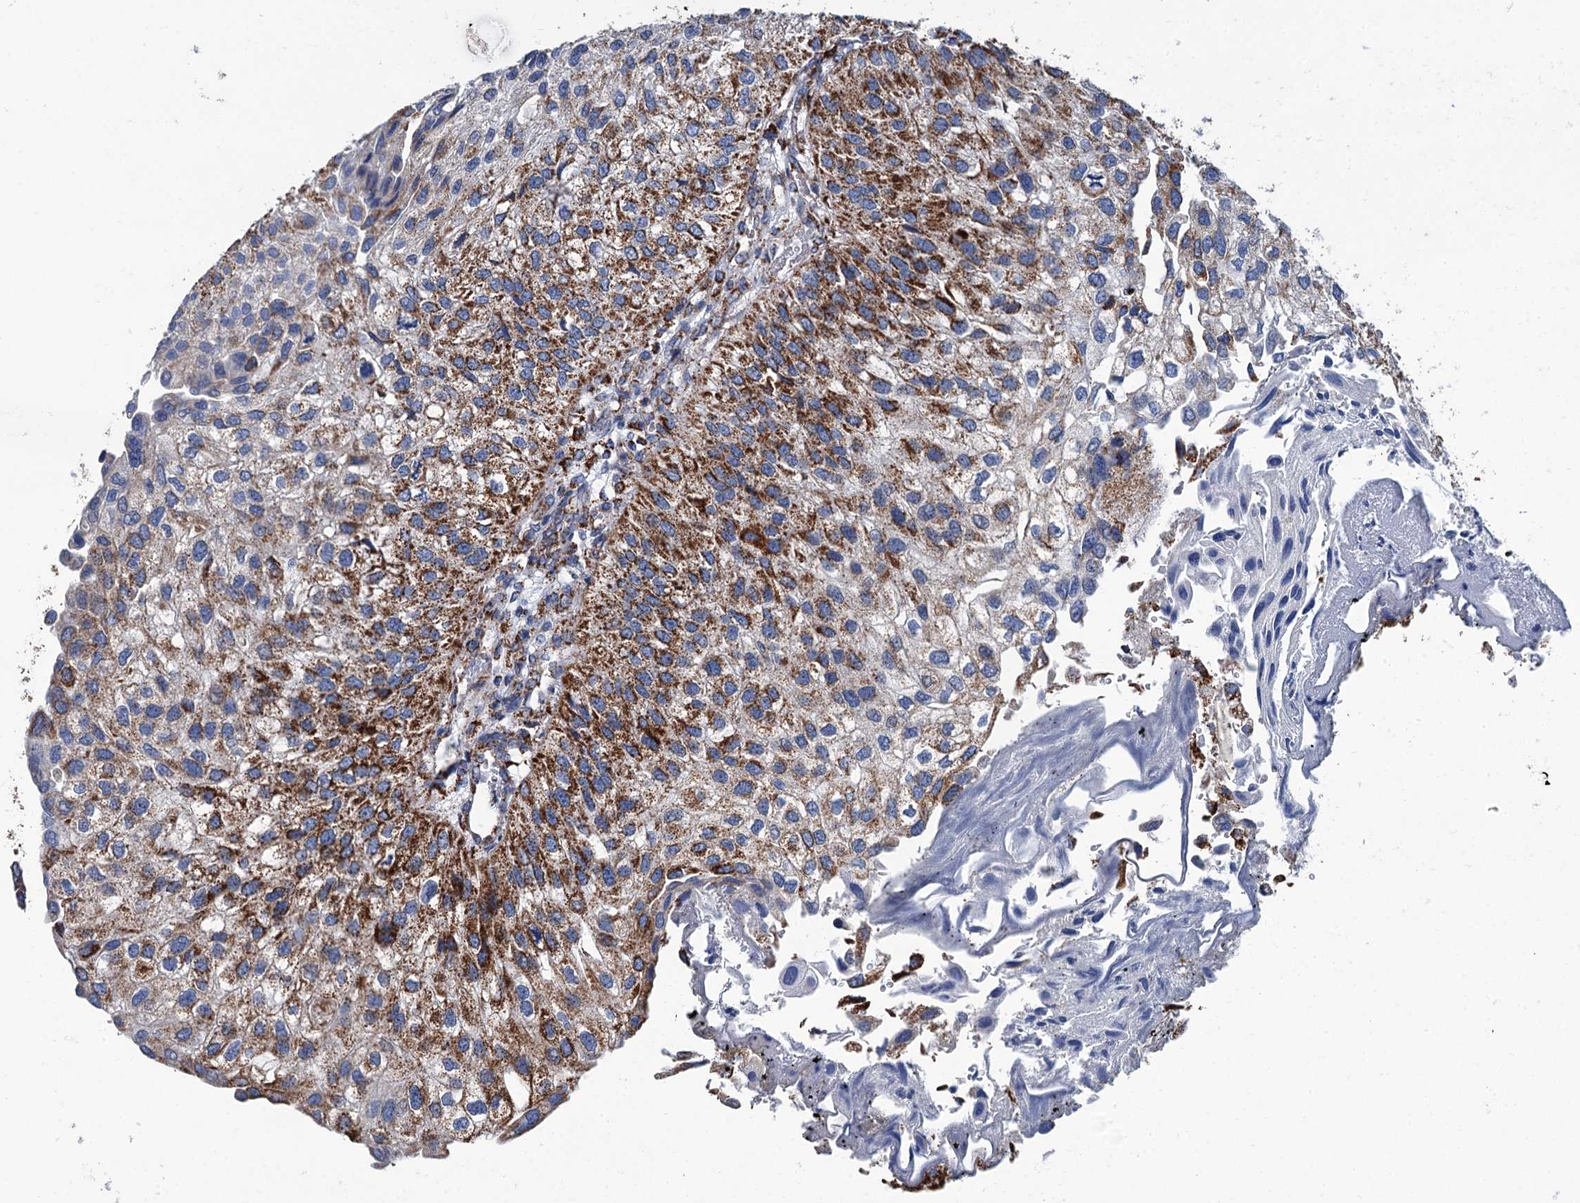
{"staining": {"intensity": "strong", "quantity": ">75%", "location": "cytoplasmic/membranous"}, "tissue": "urothelial cancer", "cell_type": "Tumor cells", "image_type": "cancer", "snomed": [{"axis": "morphology", "description": "Urothelial carcinoma, Low grade"}, {"axis": "topography", "description": "Urinary bladder"}], "caption": "Immunohistochemical staining of urothelial cancer reveals high levels of strong cytoplasmic/membranous protein staining in about >75% of tumor cells. Nuclei are stained in blue.", "gene": "IVD", "patient": {"sex": "female", "age": 89}}